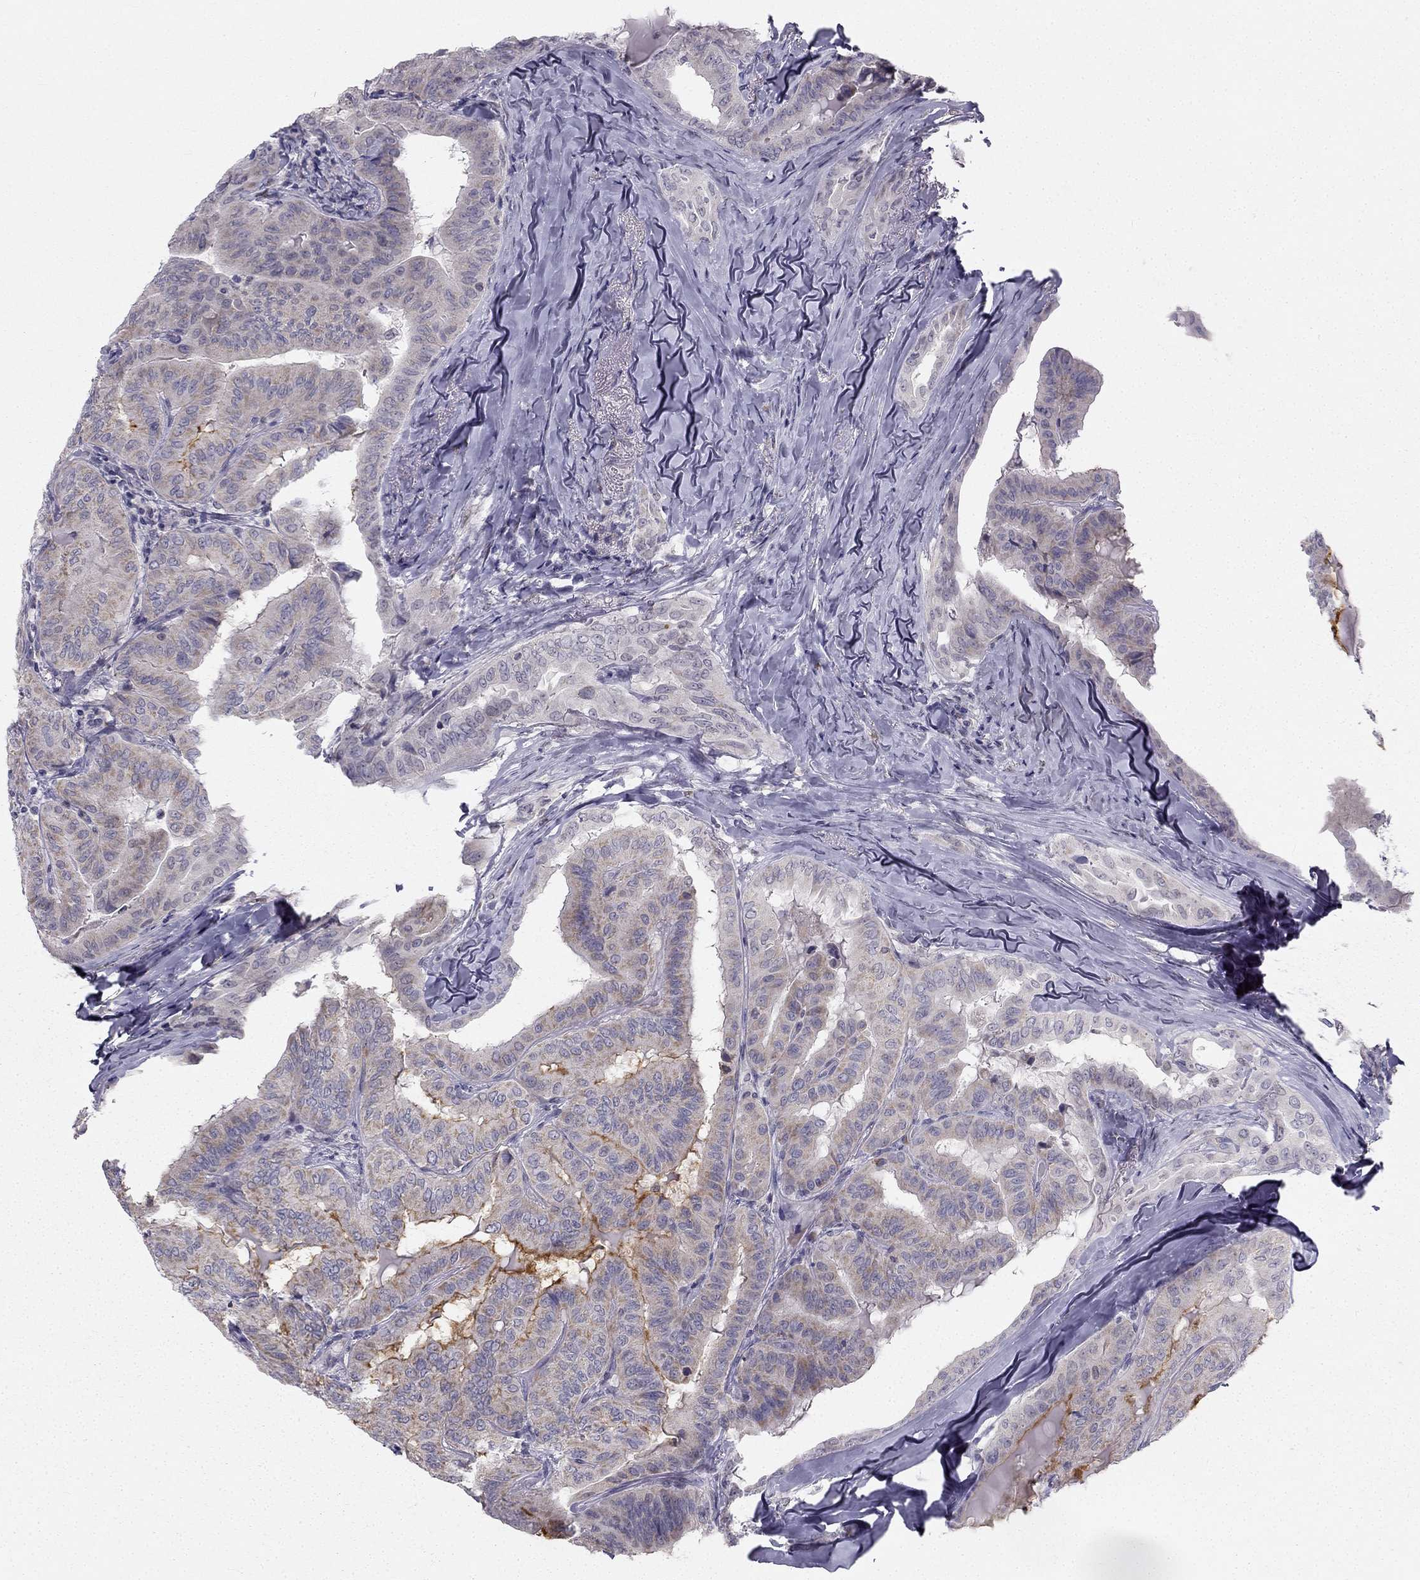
{"staining": {"intensity": "weak", "quantity": ">75%", "location": "cytoplasmic/membranous"}, "tissue": "thyroid cancer", "cell_type": "Tumor cells", "image_type": "cancer", "snomed": [{"axis": "morphology", "description": "Papillary adenocarcinoma, NOS"}, {"axis": "topography", "description": "Thyroid gland"}], "caption": "High-magnification brightfield microscopy of thyroid cancer stained with DAB (3,3'-diaminobenzidine) (brown) and counterstained with hematoxylin (blue). tumor cells exhibit weak cytoplasmic/membranous positivity is appreciated in about>75% of cells. (DAB (3,3'-diaminobenzidine) IHC with brightfield microscopy, high magnification).", "gene": "TRPS1", "patient": {"sex": "female", "age": 68}}